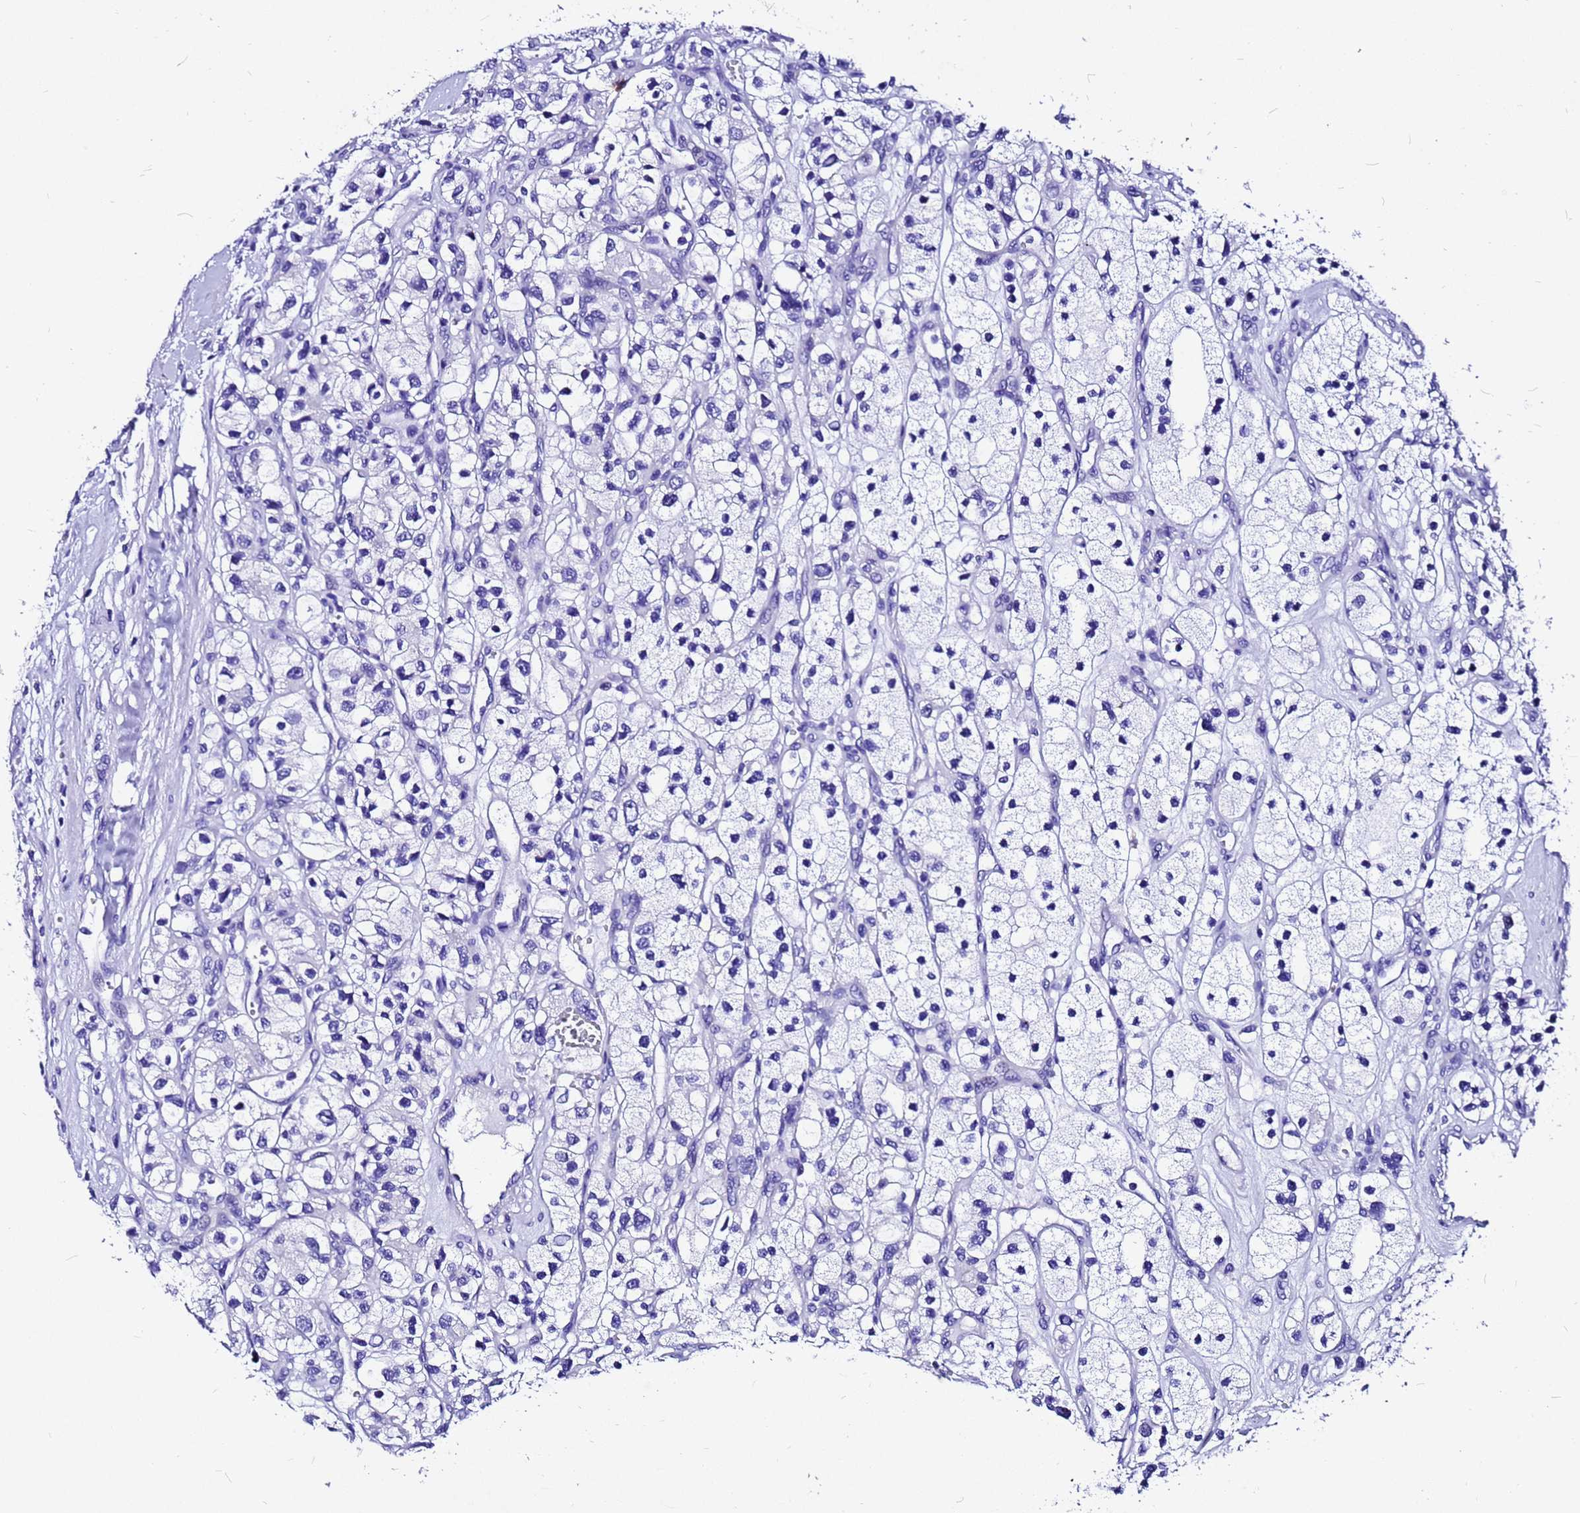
{"staining": {"intensity": "negative", "quantity": "none", "location": "none"}, "tissue": "renal cancer", "cell_type": "Tumor cells", "image_type": "cancer", "snomed": [{"axis": "morphology", "description": "Adenocarcinoma, NOS"}, {"axis": "topography", "description": "Kidney"}], "caption": "This is an IHC image of renal adenocarcinoma. There is no expression in tumor cells.", "gene": "HERC4", "patient": {"sex": "female", "age": 57}}